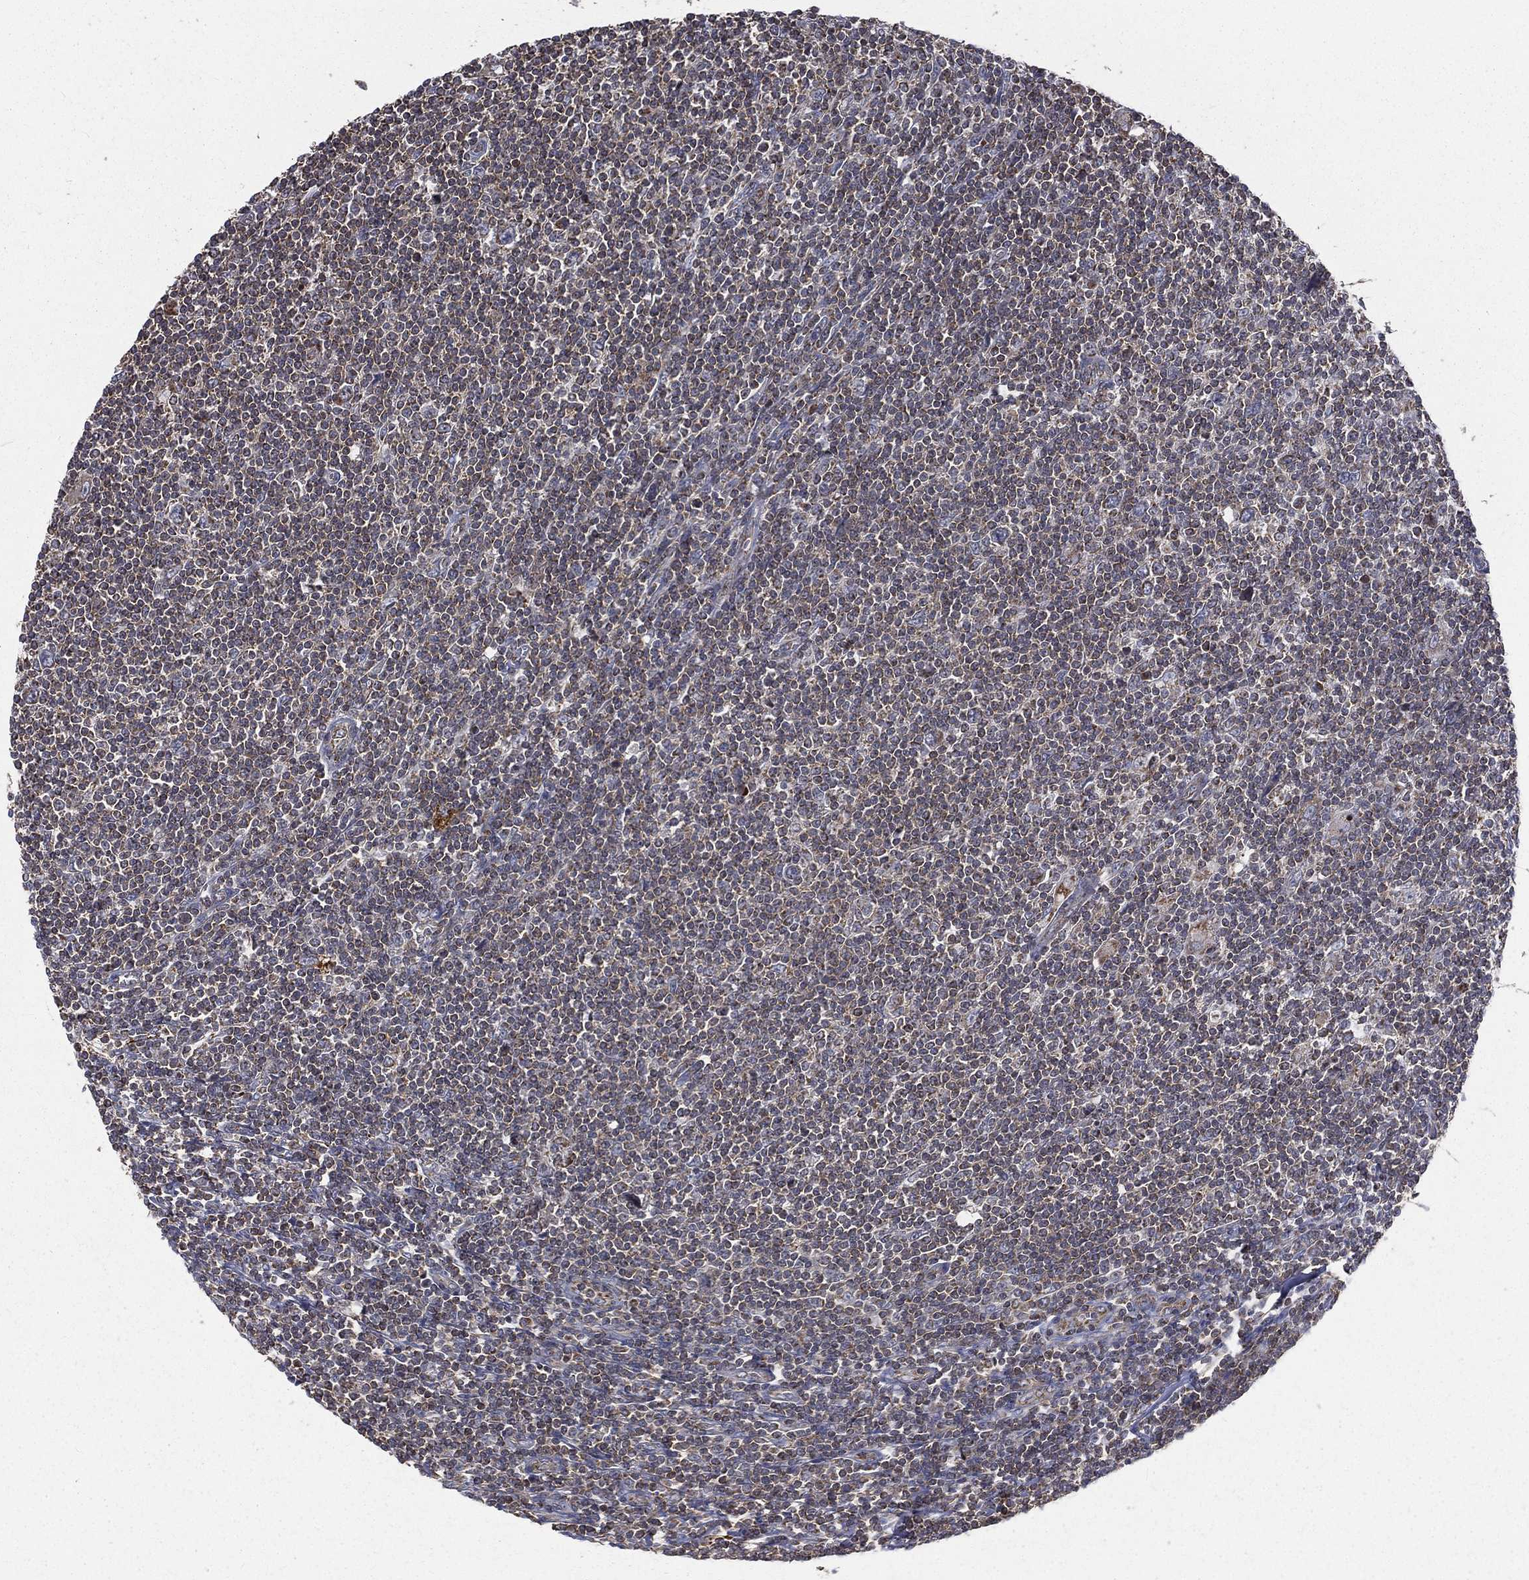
{"staining": {"intensity": "negative", "quantity": "none", "location": "none"}, "tissue": "lymphoma", "cell_type": "Tumor cells", "image_type": "cancer", "snomed": [{"axis": "morphology", "description": "Hodgkin's disease, NOS"}, {"axis": "topography", "description": "Lymph node"}], "caption": "DAB immunohistochemical staining of human Hodgkin's disease exhibits no significant positivity in tumor cells.", "gene": "RIN3", "patient": {"sex": "male", "age": 40}}